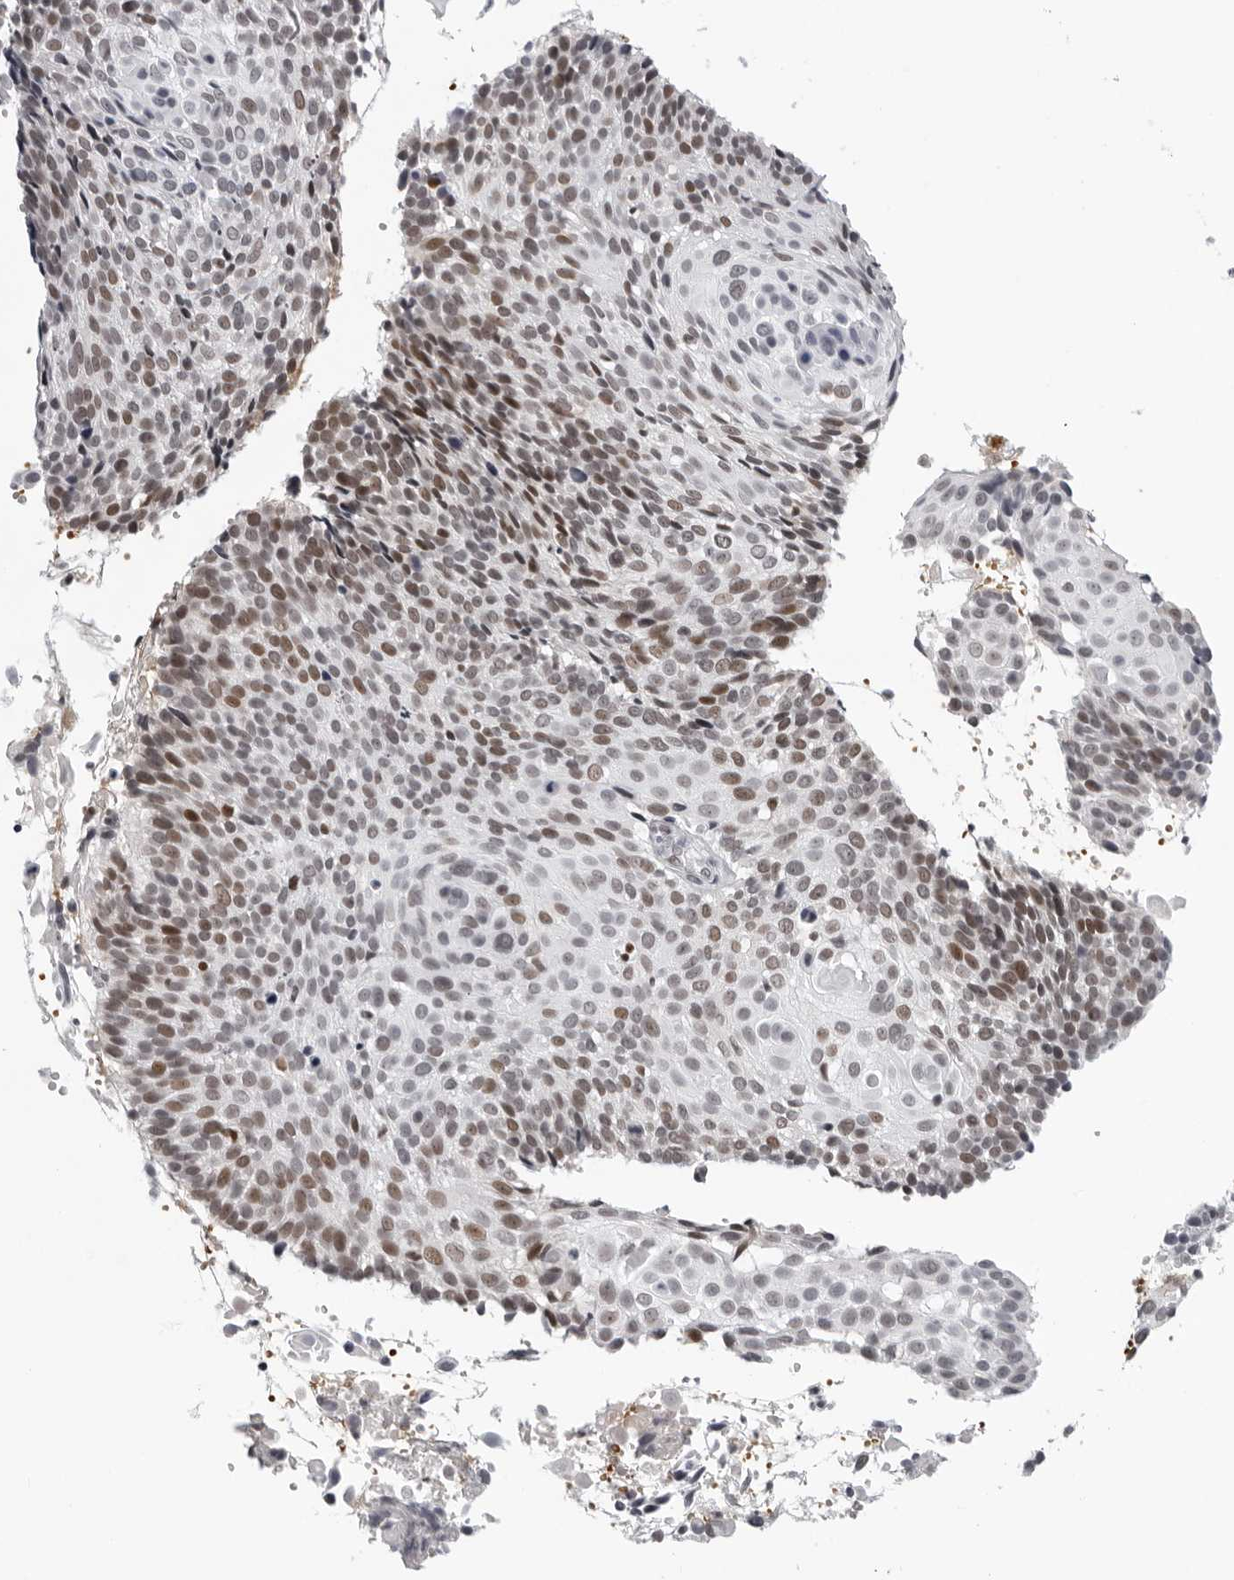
{"staining": {"intensity": "moderate", "quantity": ">75%", "location": "nuclear"}, "tissue": "cervical cancer", "cell_type": "Tumor cells", "image_type": "cancer", "snomed": [{"axis": "morphology", "description": "Squamous cell carcinoma, NOS"}, {"axis": "topography", "description": "Cervix"}], "caption": "The image exhibits staining of cervical cancer (squamous cell carcinoma), revealing moderate nuclear protein positivity (brown color) within tumor cells.", "gene": "USP1", "patient": {"sex": "female", "age": 74}}